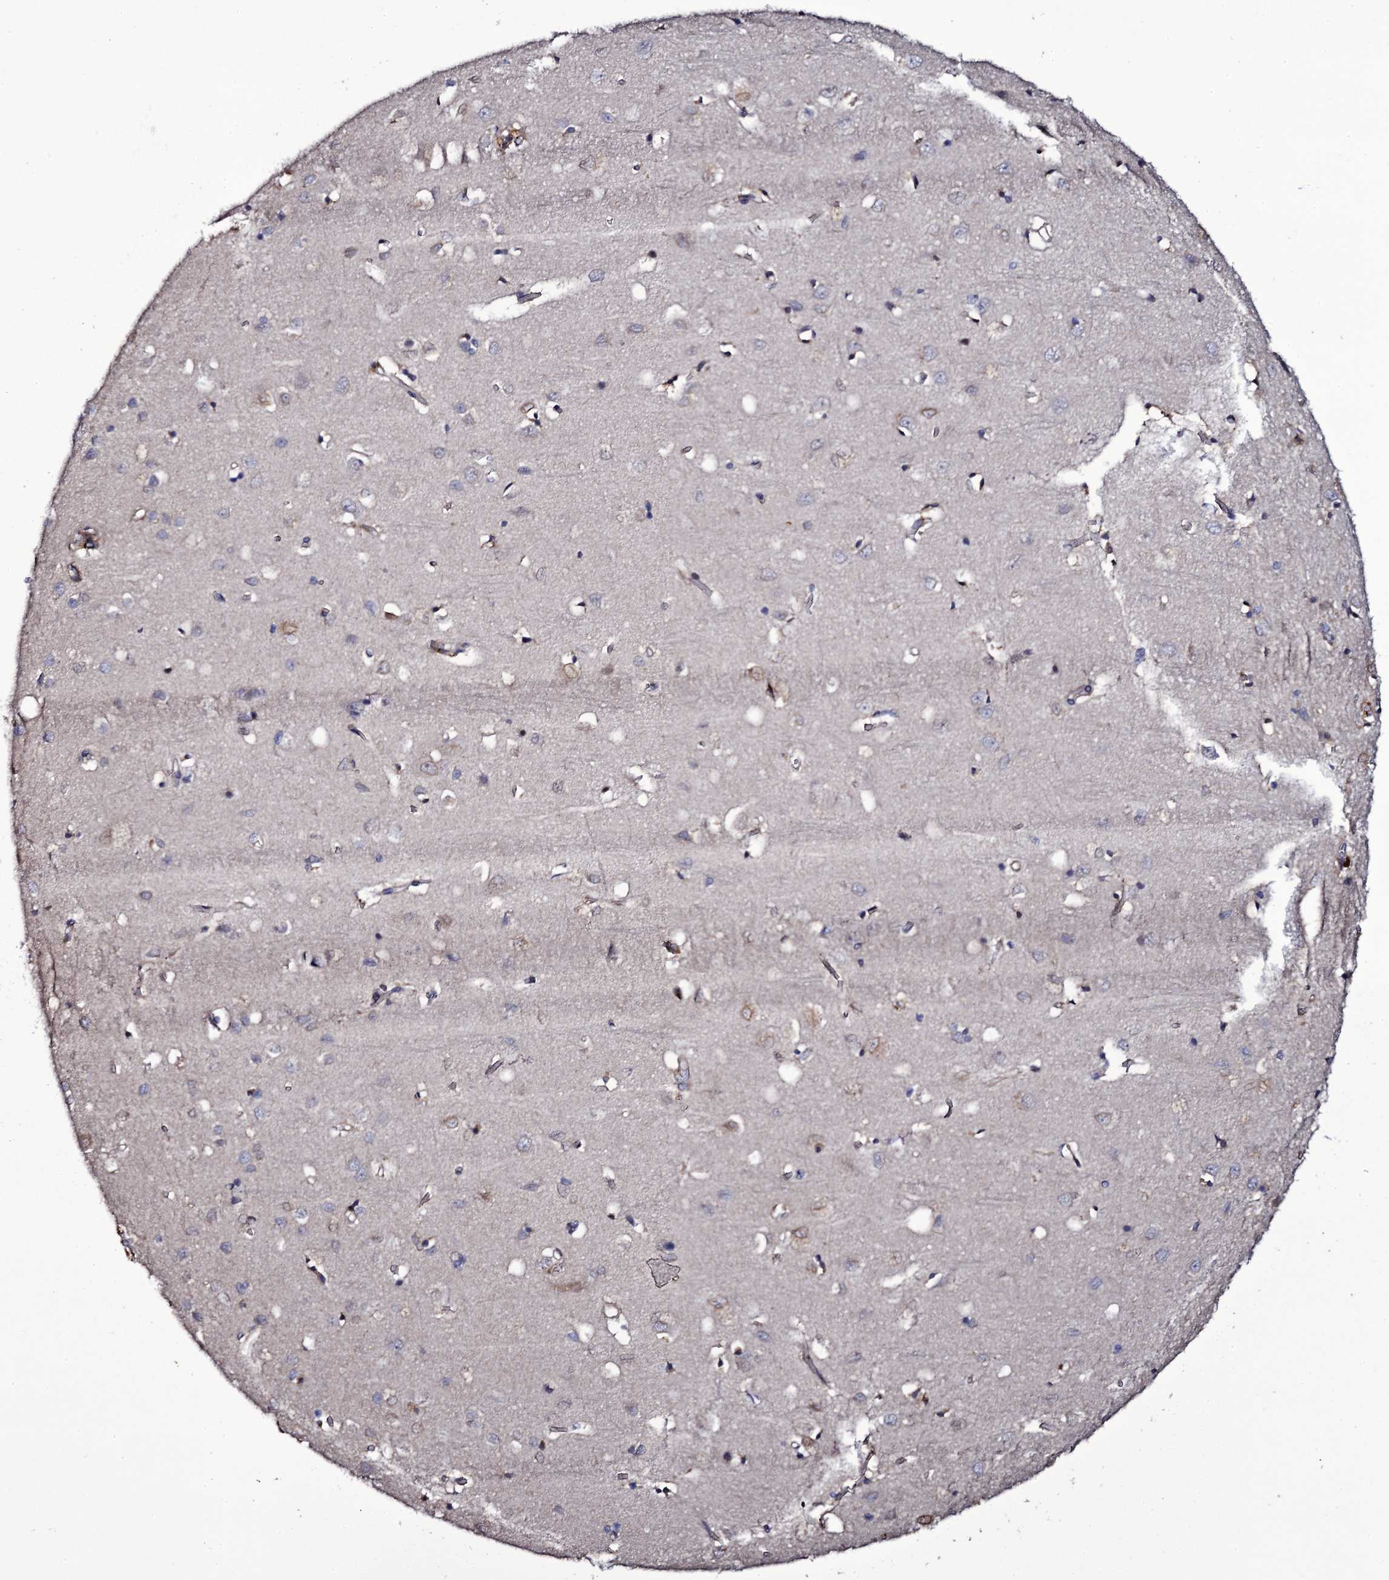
{"staining": {"intensity": "negative", "quantity": "none", "location": "none"}, "tissue": "cerebral cortex", "cell_type": "Endothelial cells", "image_type": "normal", "snomed": [{"axis": "morphology", "description": "Normal tissue, NOS"}, {"axis": "topography", "description": "Cerebral cortex"}], "caption": "Endothelial cells are negative for protein expression in unremarkable human cerebral cortex. (Brightfield microscopy of DAB (3,3'-diaminobenzidine) immunohistochemistry at high magnification).", "gene": "TTC23", "patient": {"sex": "female", "age": 64}}